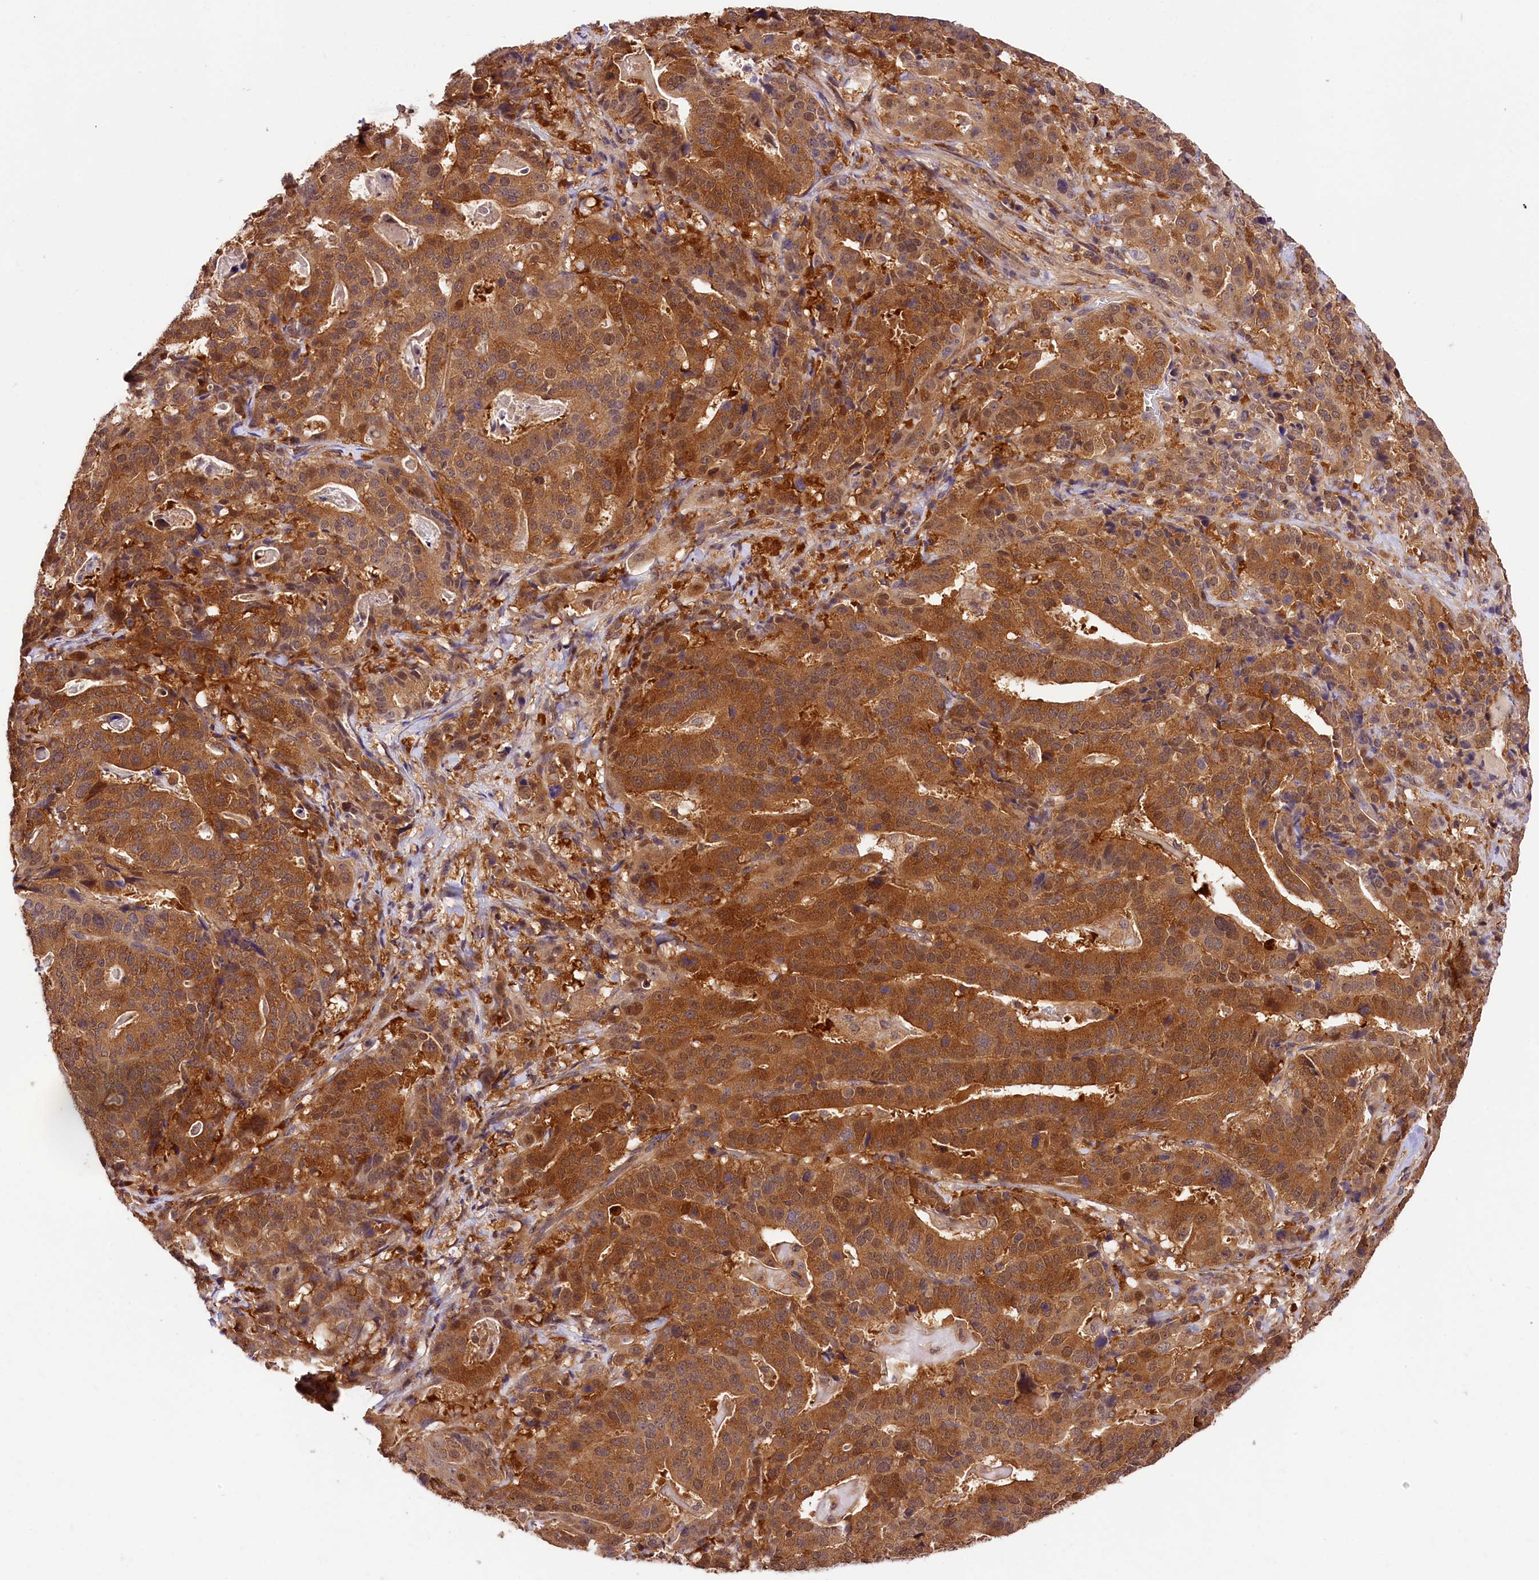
{"staining": {"intensity": "moderate", "quantity": ">75%", "location": "cytoplasmic/membranous"}, "tissue": "stomach cancer", "cell_type": "Tumor cells", "image_type": "cancer", "snomed": [{"axis": "morphology", "description": "Adenocarcinoma, NOS"}, {"axis": "topography", "description": "Stomach"}], "caption": "Moderate cytoplasmic/membranous protein staining is identified in approximately >75% of tumor cells in adenocarcinoma (stomach). The staining was performed using DAB (3,3'-diaminobenzidine) to visualize the protein expression in brown, while the nuclei were stained in blue with hematoxylin (Magnification: 20x).", "gene": "CHORDC1", "patient": {"sex": "male", "age": 48}}